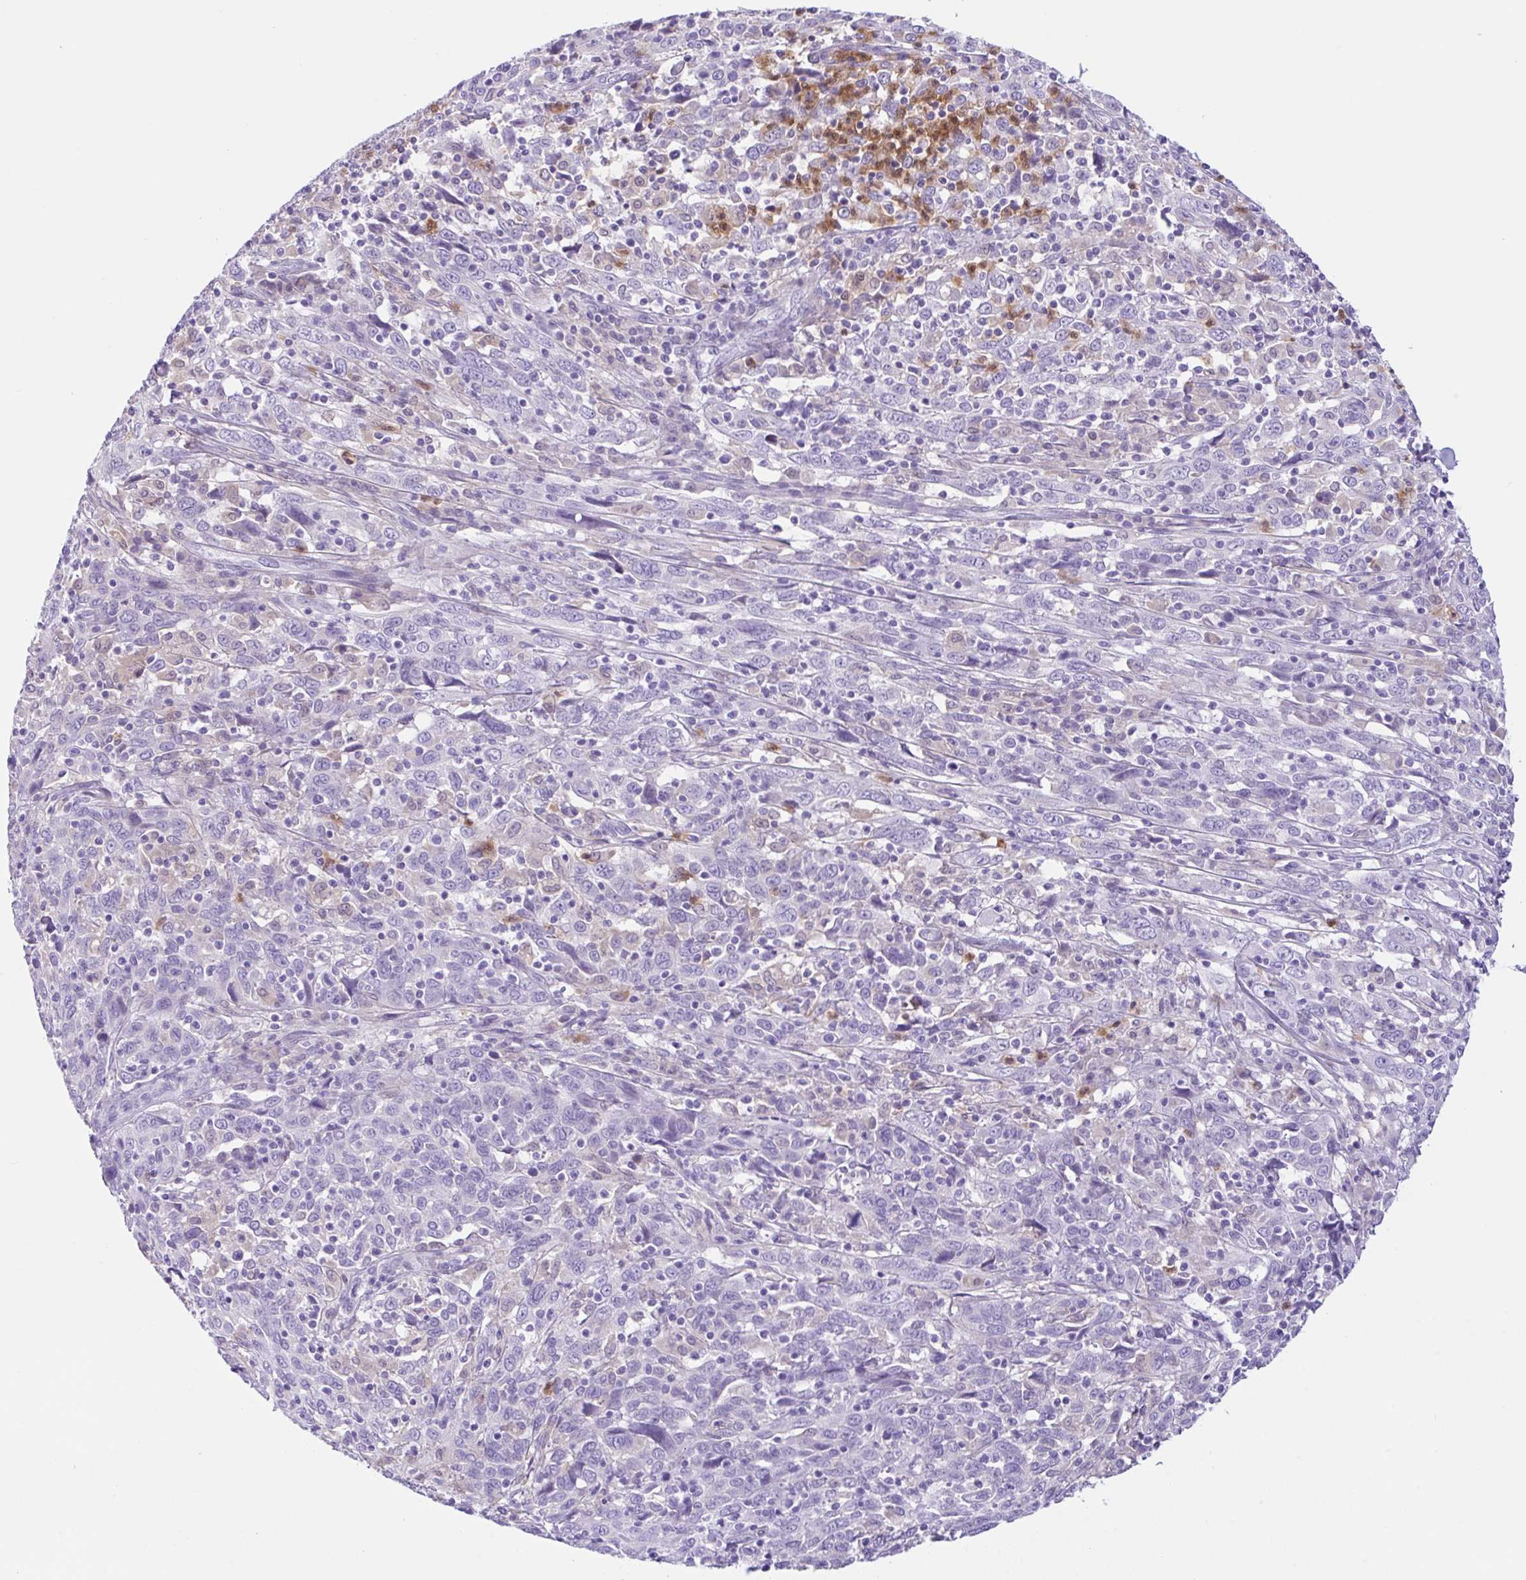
{"staining": {"intensity": "negative", "quantity": "none", "location": "none"}, "tissue": "cervical cancer", "cell_type": "Tumor cells", "image_type": "cancer", "snomed": [{"axis": "morphology", "description": "Squamous cell carcinoma, NOS"}, {"axis": "topography", "description": "Cervix"}], "caption": "DAB (3,3'-diaminobenzidine) immunohistochemical staining of cervical squamous cell carcinoma shows no significant staining in tumor cells.", "gene": "NCF1", "patient": {"sex": "female", "age": 46}}